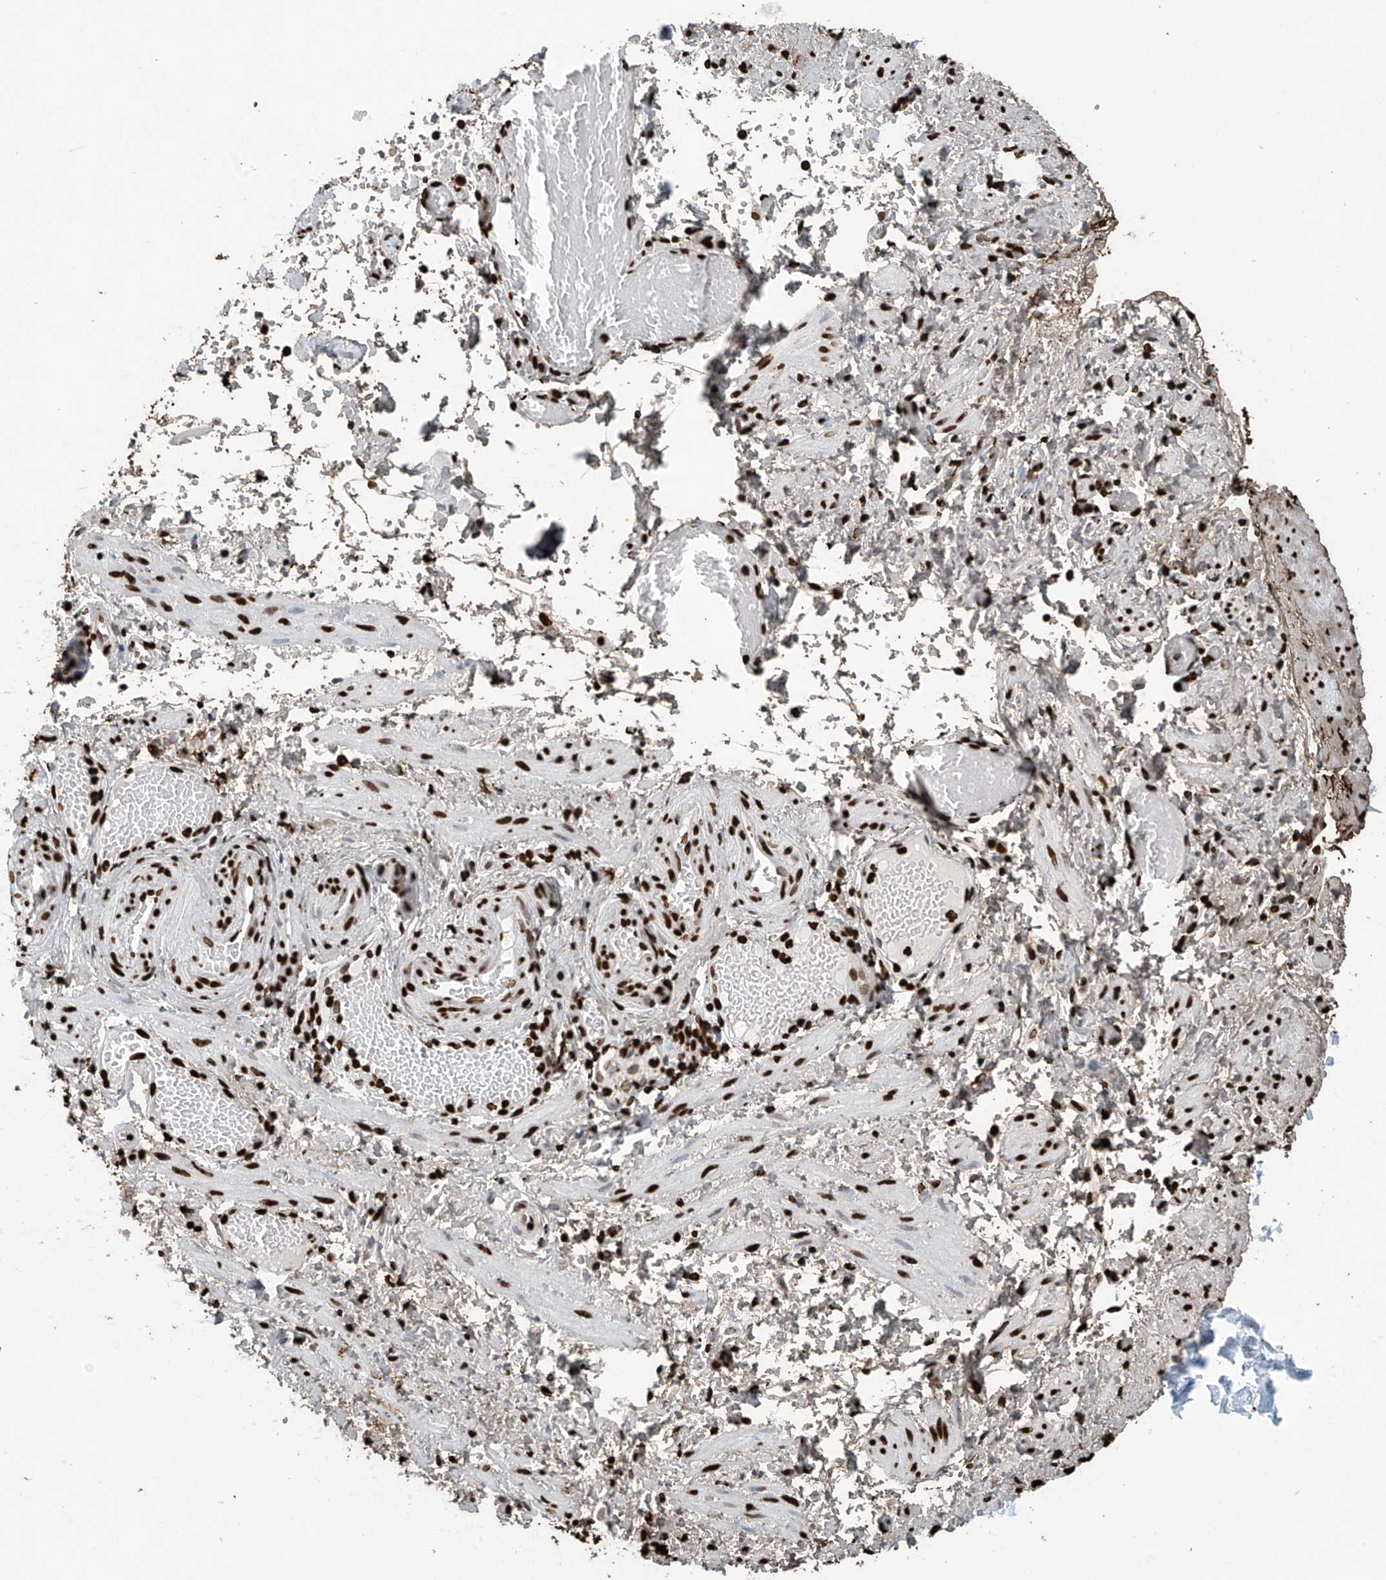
{"staining": {"intensity": "strong", "quantity": ">75%", "location": "nuclear"}, "tissue": "adipose tissue", "cell_type": "Adipocytes", "image_type": "normal", "snomed": [{"axis": "morphology", "description": "Normal tissue, NOS"}, {"axis": "topography", "description": "Smooth muscle"}, {"axis": "topography", "description": "Peripheral nerve tissue"}], "caption": "IHC micrograph of normal adipose tissue: human adipose tissue stained using immunohistochemistry (IHC) shows high levels of strong protein expression localized specifically in the nuclear of adipocytes, appearing as a nuclear brown color.", "gene": "H3", "patient": {"sex": "female", "age": 39}}